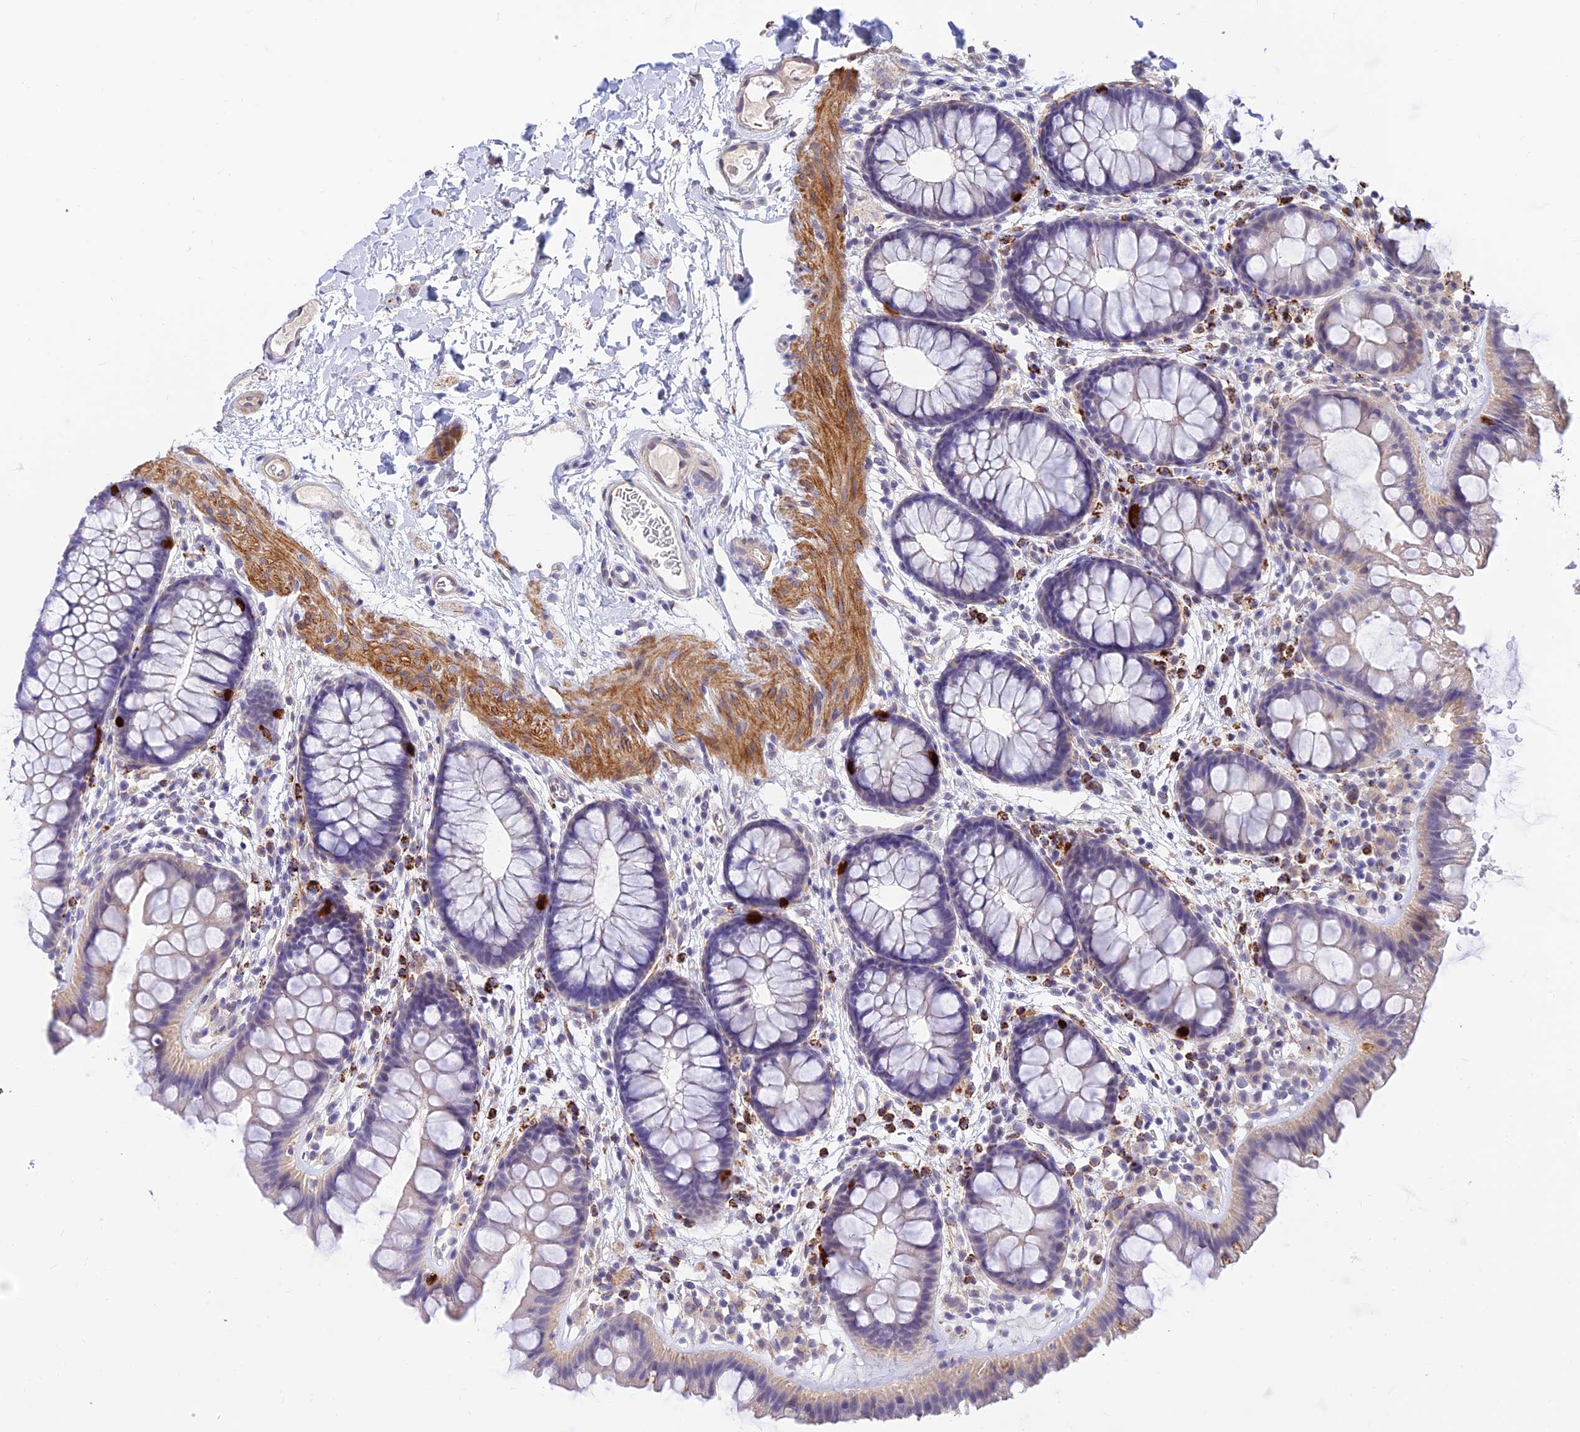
{"staining": {"intensity": "moderate", "quantity": "25%-75%", "location": "cytoplasmic/membranous"}, "tissue": "colon", "cell_type": "Endothelial cells", "image_type": "normal", "snomed": [{"axis": "morphology", "description": "Normal tissue, NOS"}, {"axis": "topography", "description": "Colon"}], "caption": "High-power microscopy captured an IHC histopathology image of unremarkable colon, revealing moderate cytoplasmic/membranous expression in about 25%-75% of endothelial cells.", "gene": "ALDH1L2", "patient": {"sex": "female", "age": 62}}